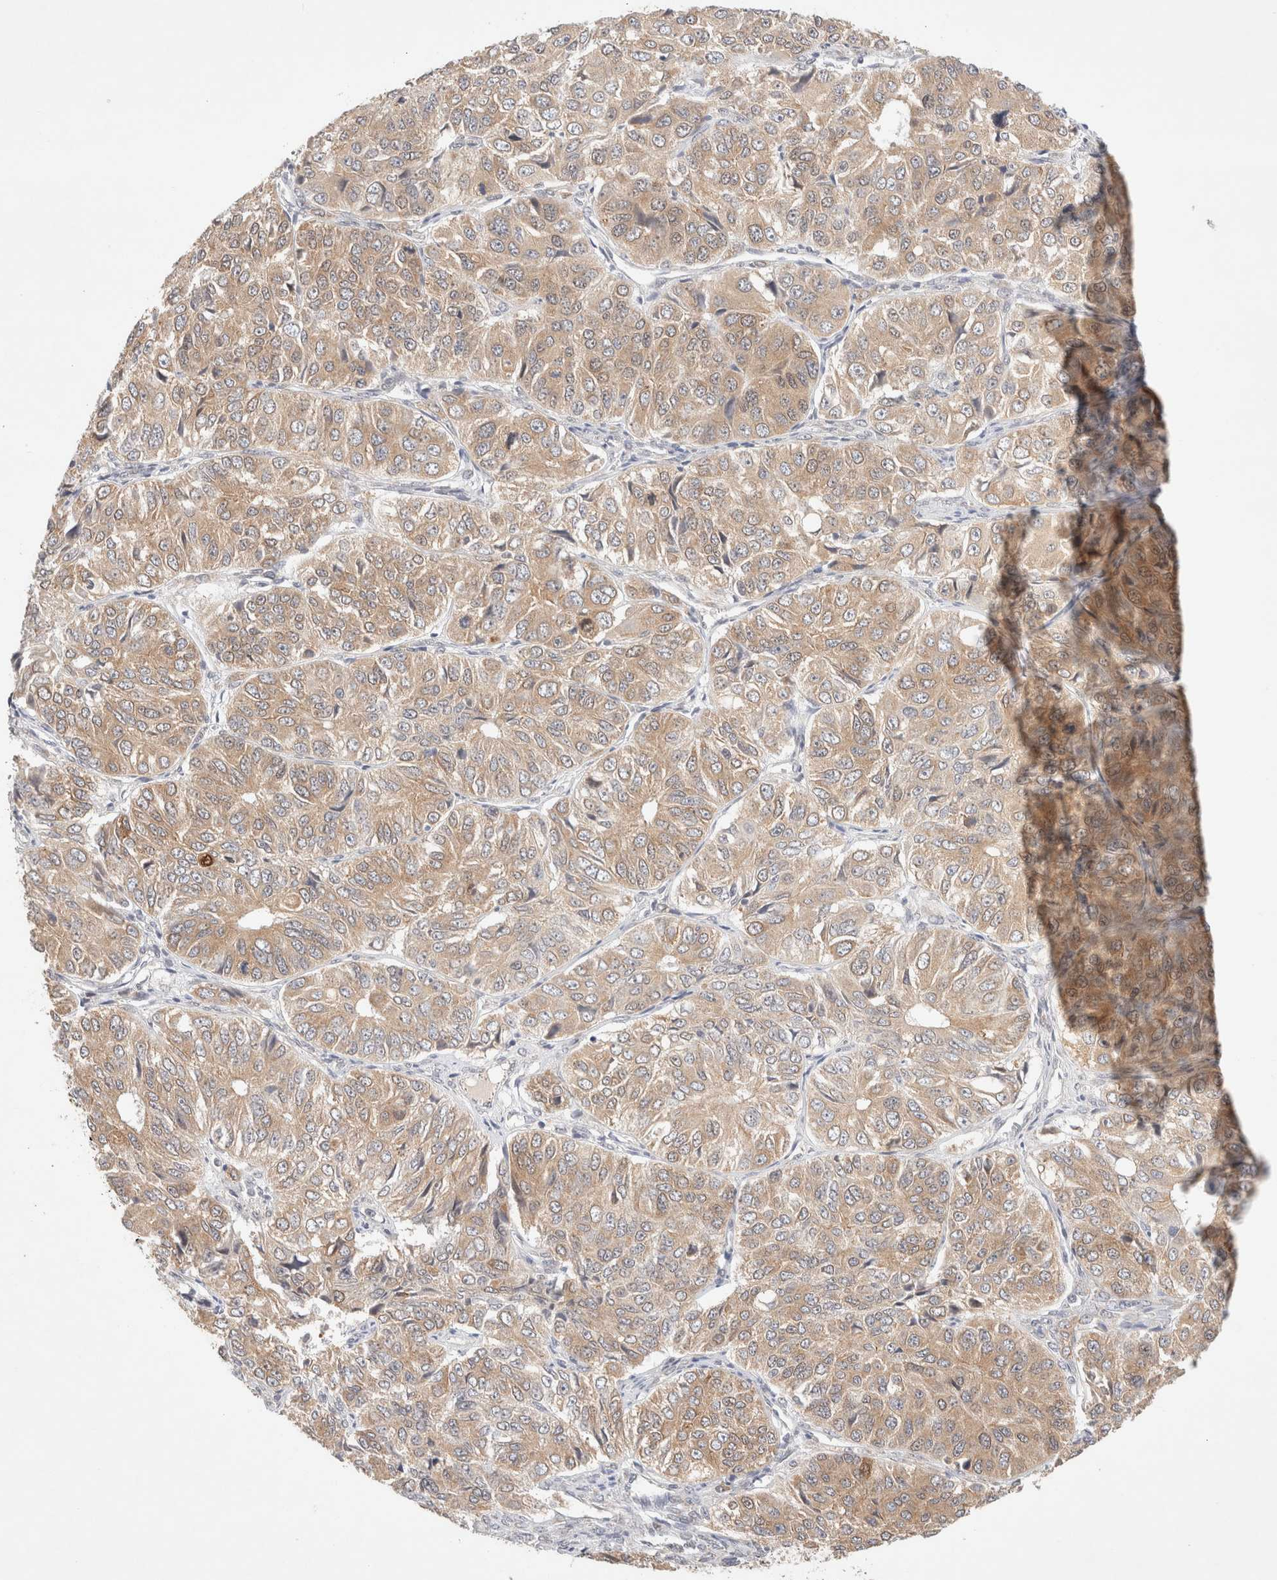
{"staining": {"intensity": "moderate", "quantity": ">75%", "location": "cytoplasmic/membranous"}, "tissue": "ovarian cancer", "cell_type": "Tumor cells", "image_type": "cancer", "snomed": [{"axis": "morphology", "description": "Carcinoma, endometroid"}, {"axis": "topography", "description": "Ovary"}], "caption": "This micrograph exhibits immunohistochemistry staining of ovarian cancer, with medium moderate cytoplasmic/membranous staining in approximately >75% of tumor cells.", "gene": "RRP15", "patient": {"sex": "female", "age": 51}}